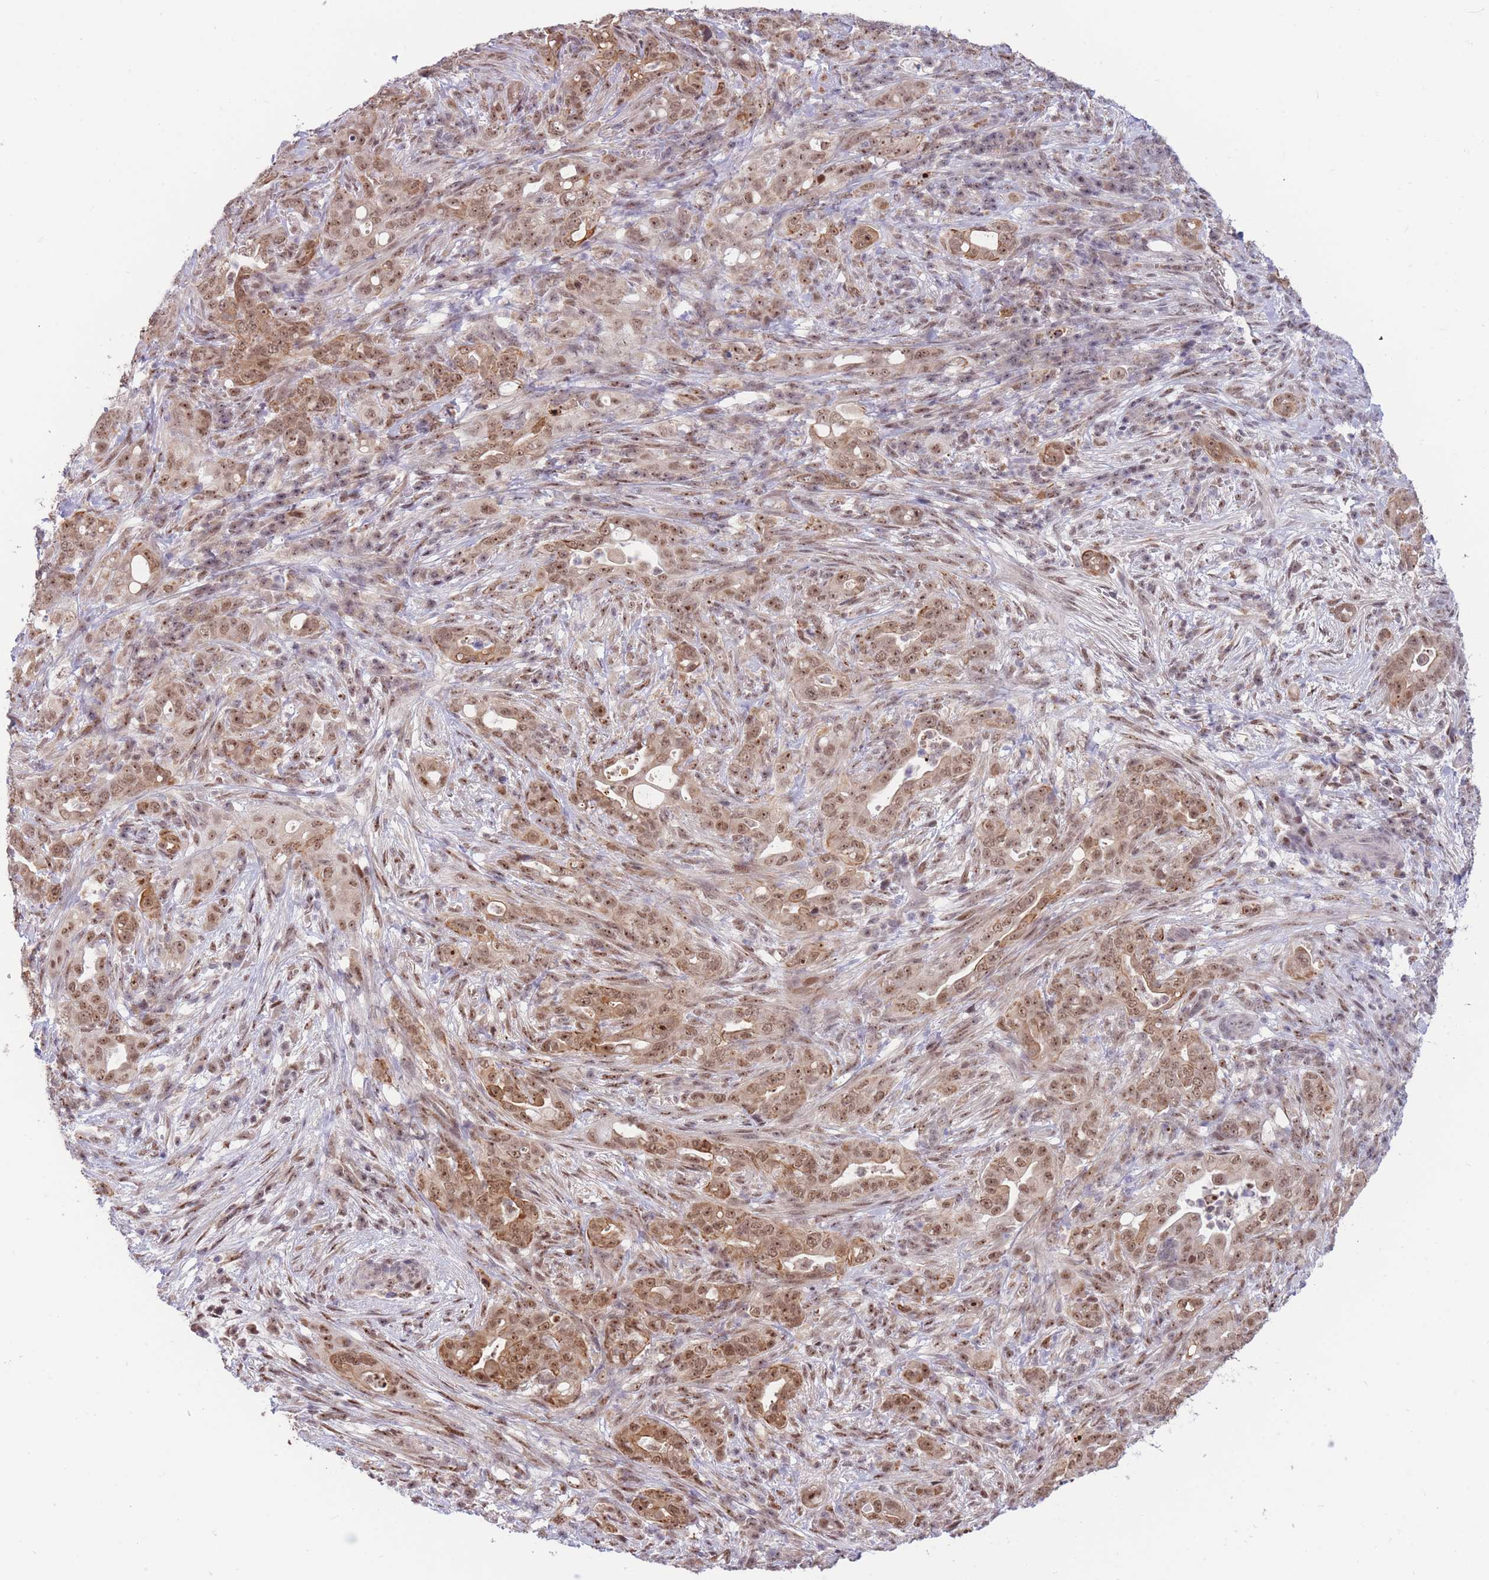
{"staining": {"intensity": "moderate", "quantity": ">75%", "location": "cytoplasmic/membranous,nuclear"}, "tissue": "pancreatic cancer", "cell_type": "Tumor cells", "image_type": "cancer", "snomed": [{"axis": "morphology", "description": "Normal tissue, NOS"}, {"axis": "morphology", "description": "Adenocarcinoma, NOS"}, {"axis": "topography", "description": "Lymph node"}, {"axis": "topography", "description": "Pancreas"}], "caption": "High-magnification brightfield microscopy of pancreatic cancer stained with DAB (3,3'-diaminobenzidine) (brown) and counterstained with hematoxylin (blue). tumor cells exhibit moderate cytoplasmic/membranous and nuclear expression is present in approximately>75% of cells.", "gene": "TARBP2", "patient": {"sex": "female", "age": 67}}